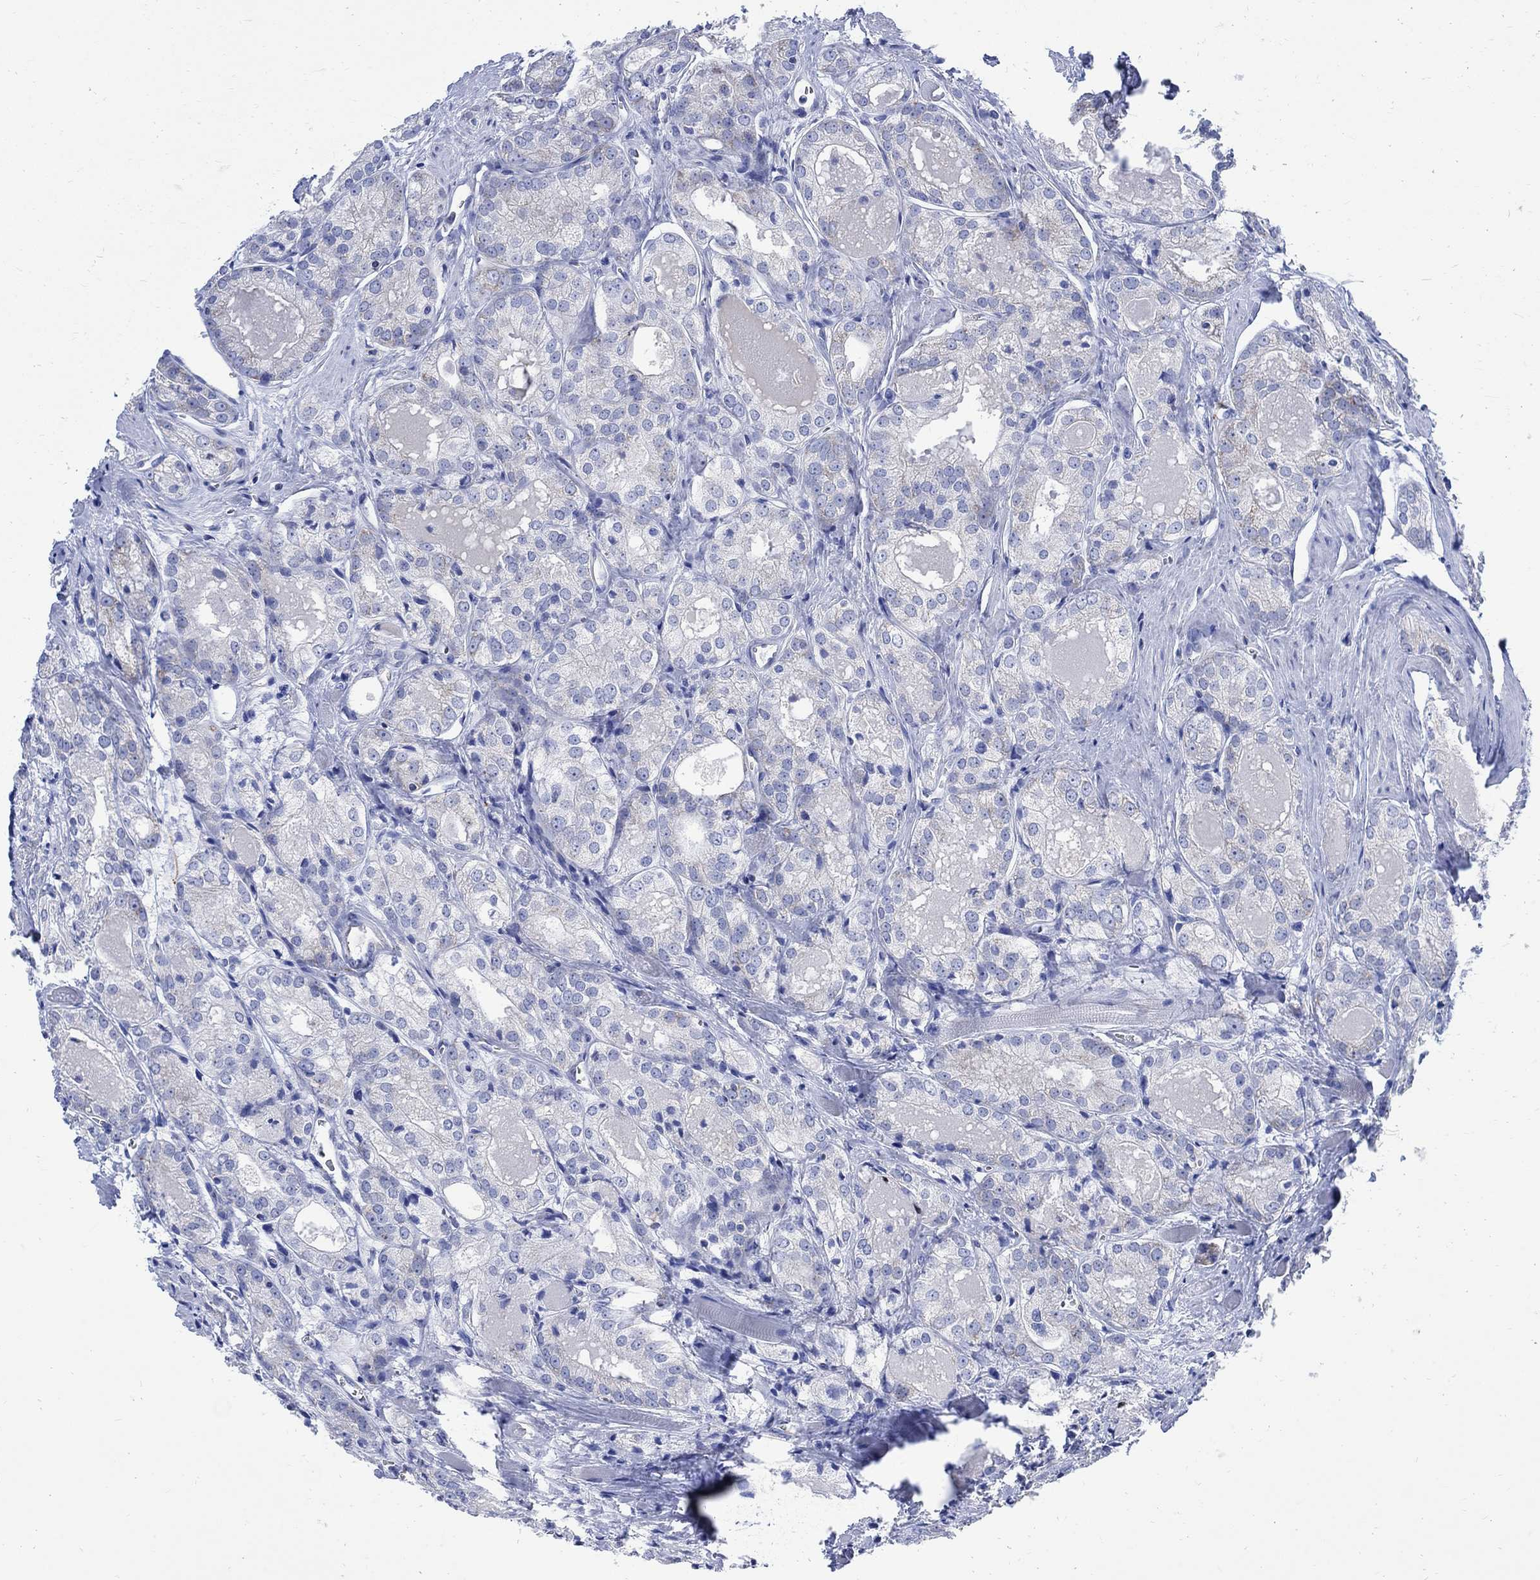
{"staining": {"intensity": "negative", "quantity": "none", "location": "none"}, "tissue": "prostate cancer", "cell_type": "Tumor cells", "image_type": "cancer", "snomed": [{"axis": "morphology", "description": "Adenocarcinoma, NOS"}, {"axis": "morphology", "description": "Adenocarcinoma, High grade"}, {"axis": "topography", "description": "Prostate"}], "caption": "This is a photomicrograph of IHC staining of prostate cancer (adenocarcinoma), which shows no positivity in tumor cells. Brightfield microscopy of immunohistochemistry (IHC) stained with DAB (brown) and hematoxylin (blue), captured at high magnification.", "gene": "CPLX2", "patient": {"sex": "male", "age": 70}}